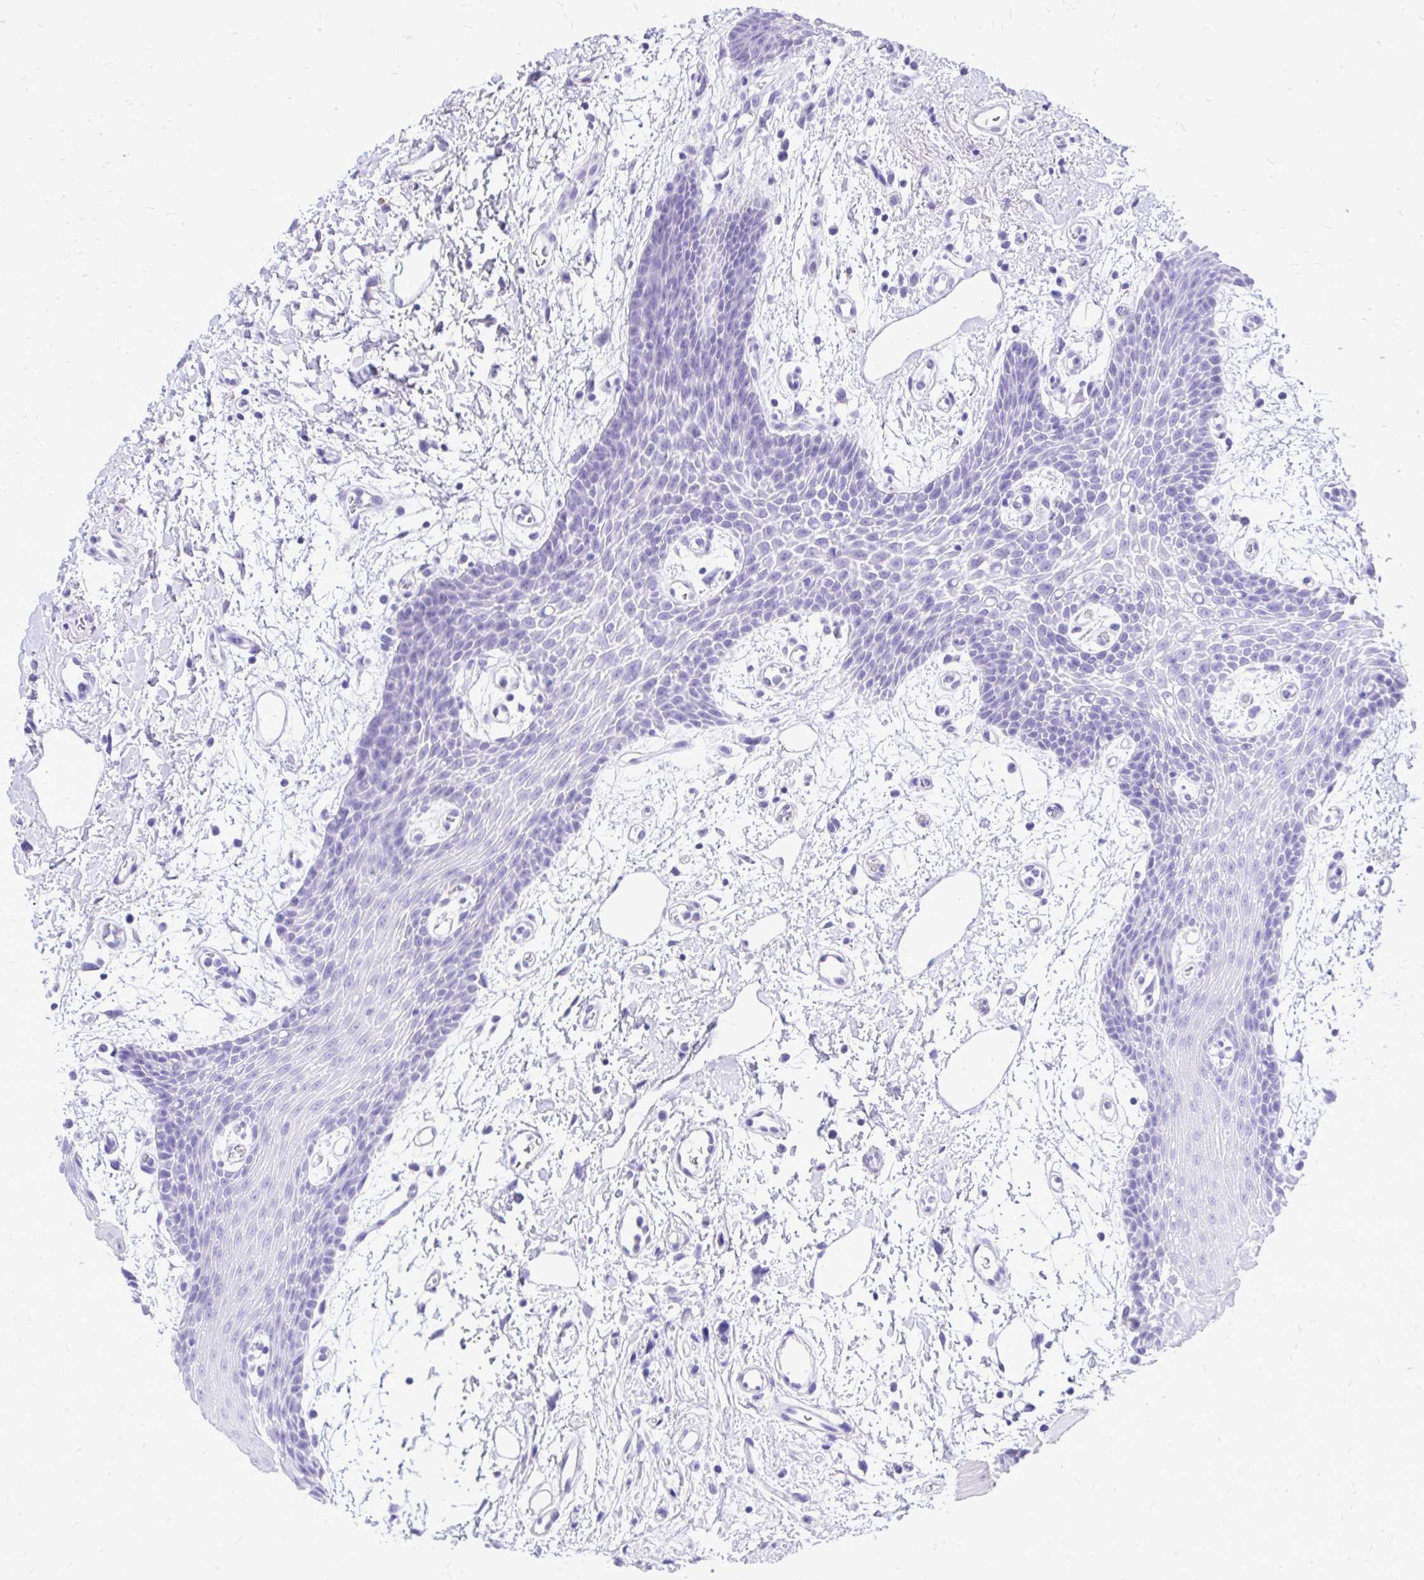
{"staining": {"intensity": "negative", "quantity": "none", "location": "none"}, "tissue": "oral mucosa", "cell_type": "Squamous epithelial cells", "image_type": "normal", "snomed": [{"axis": "morphology", "description": "Normal tissue, NOS"}, {"axis": "topography", "description": "Oral tissue"}], "caption": "Immunohistochemistry (IHC) histopathology image of benign human oral mucosa stained for a protein (brown), which demonstrates no positivity in squamous epithelial cells.", "gene": "MON1A", "patient": {"sex": "female", "age": 59}}